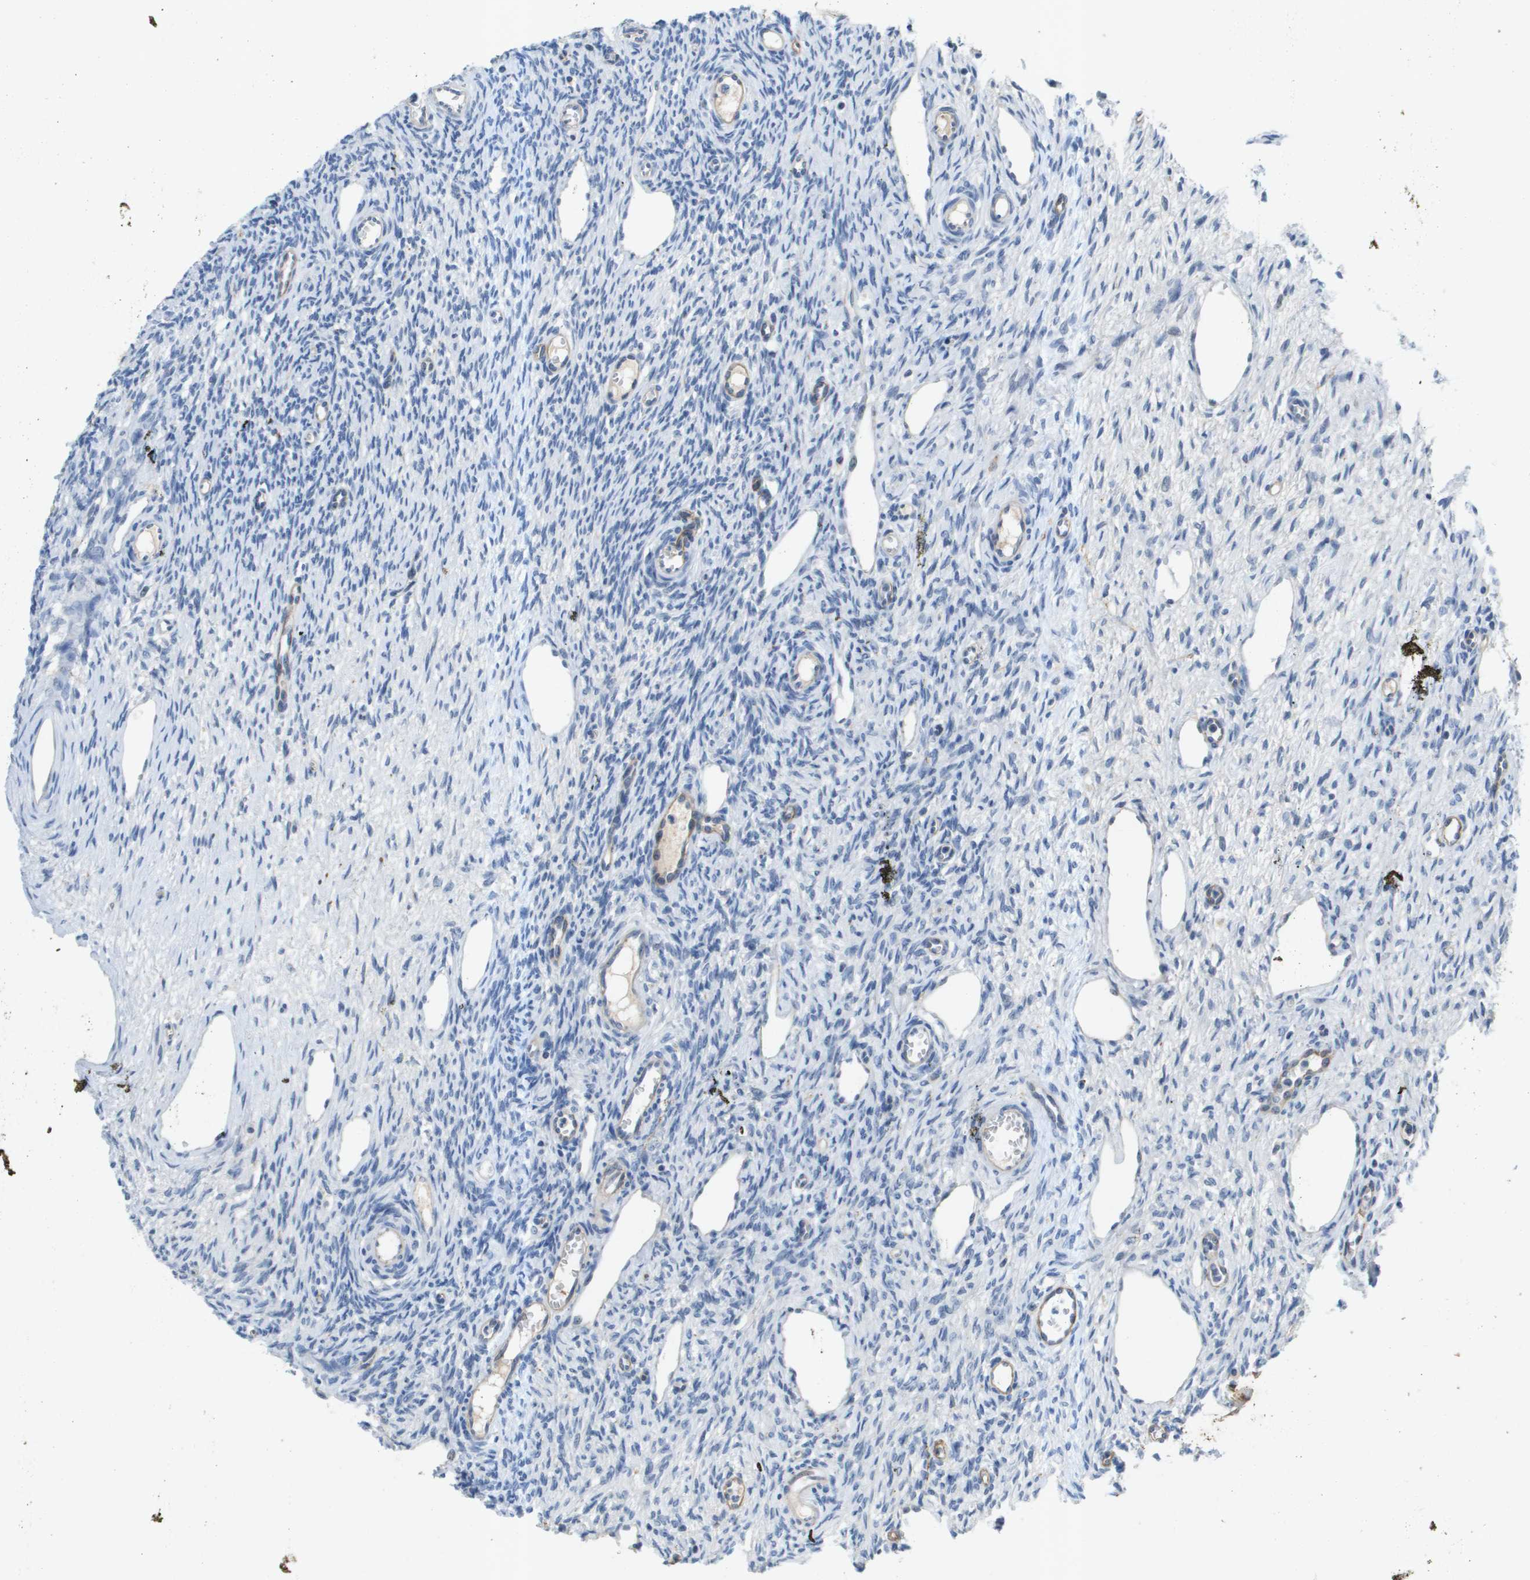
{"staining": {"intensity": "negative", "quantity": "none", "location": "none"}, "tissue": "ovary", "cell_type": "Ovarian stroma cells", "image_type": "normal", "snomed": [{"axis": "morphology", "description": "Normal tissue, NOS"}, {"axis": "topography", "description": "Ovary"}], "caption": "Human ovary stained for a protein using immunohistochemistry demonstrates no staining in ovarian stroma cells.", "gene": "ITGA6", "patient": {"sex": "female", "age": 33}}